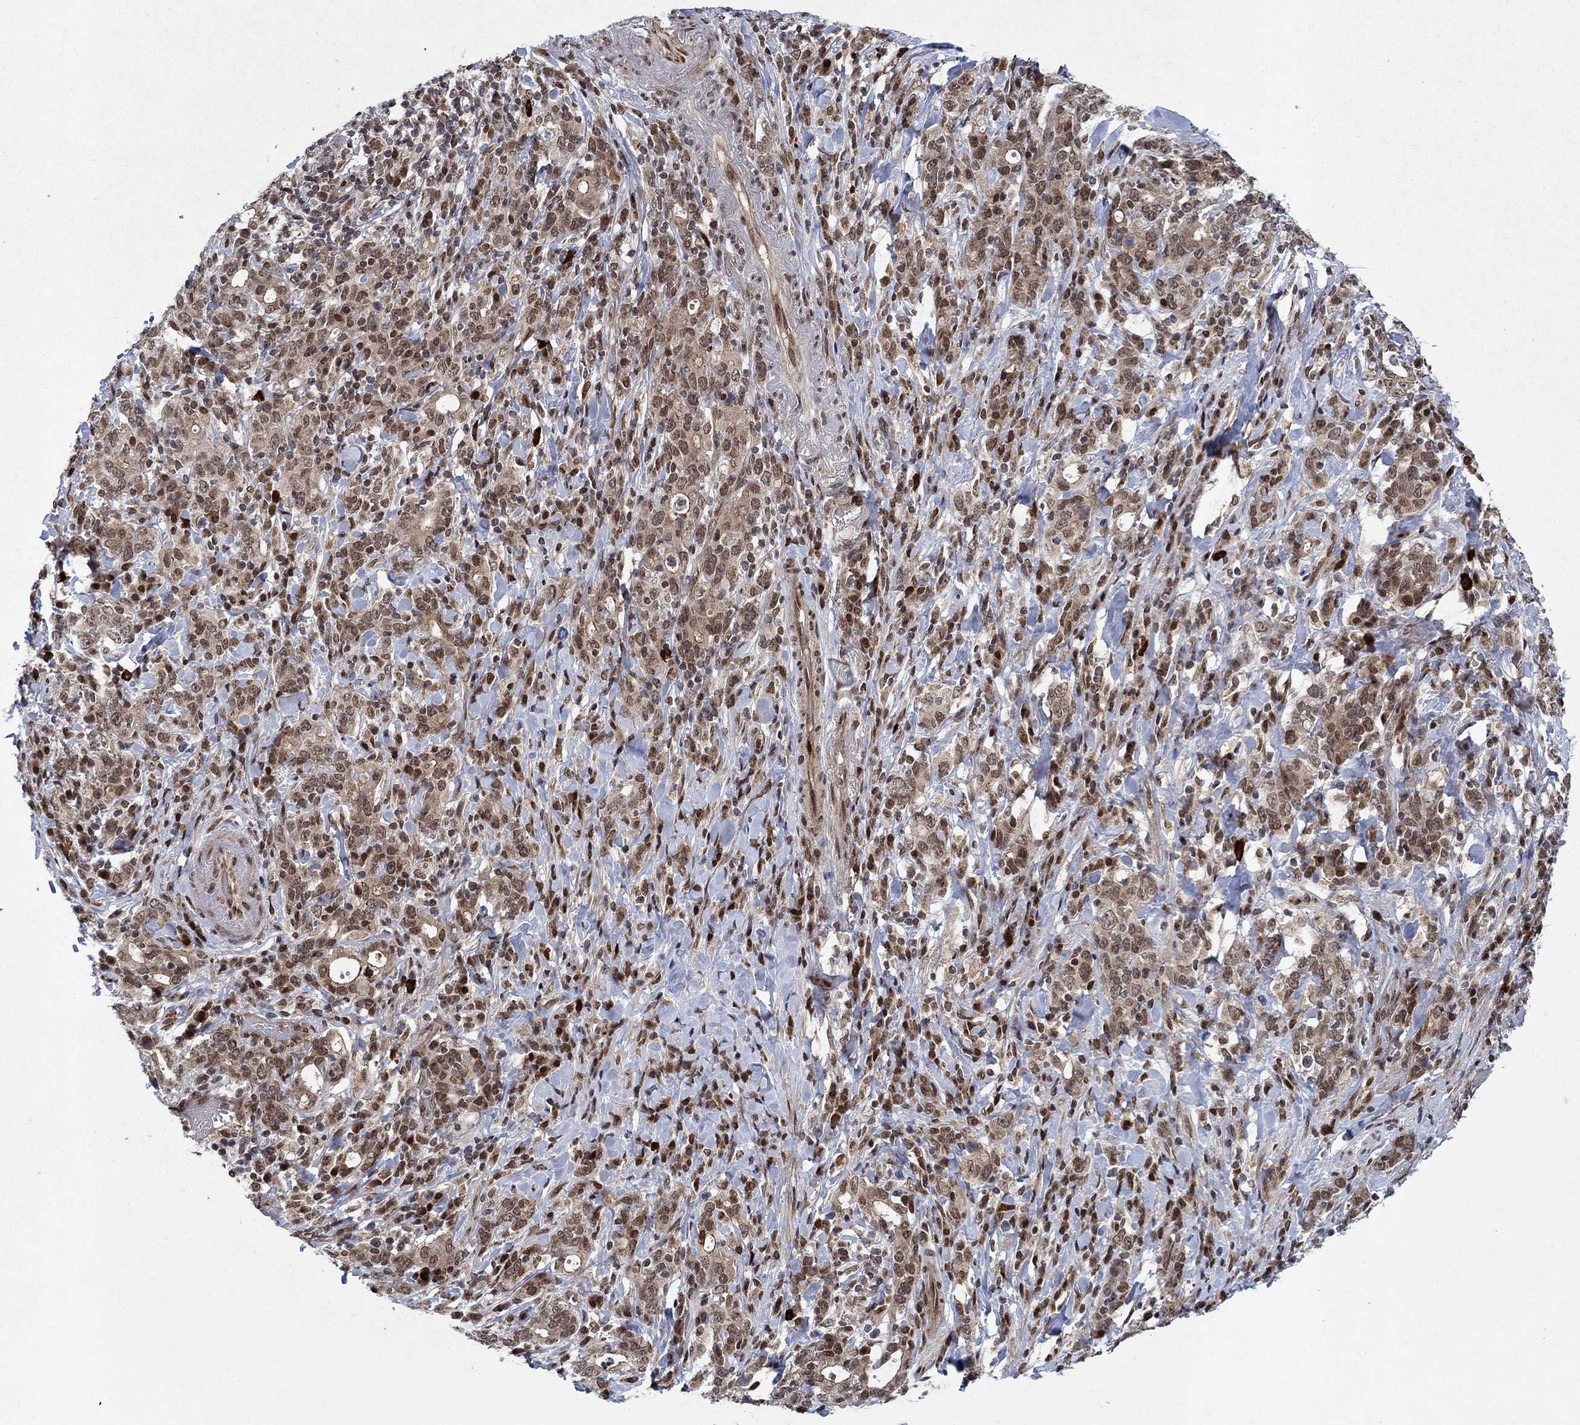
{"staining": {"intensity": "strong", "quantity": "<25%", "location": "nuclear"}, "tissue": "stomach cancer", "cell_type": "Tumor cells", "image_type": "cancer", "snomed": [{"axis": "morphology", "description": "Adenocarcinoma, NOS"}, {"axis": "topography", "description": "Stomach"}], "caption": "Stomach adenocarcinoma was stained to show a protein in brown. There is medium levels of strong nuclear expression in about <25% of tumor cells.", "gene": "PRICKLE4", "patient": {"sex": "male", "age": 79}}